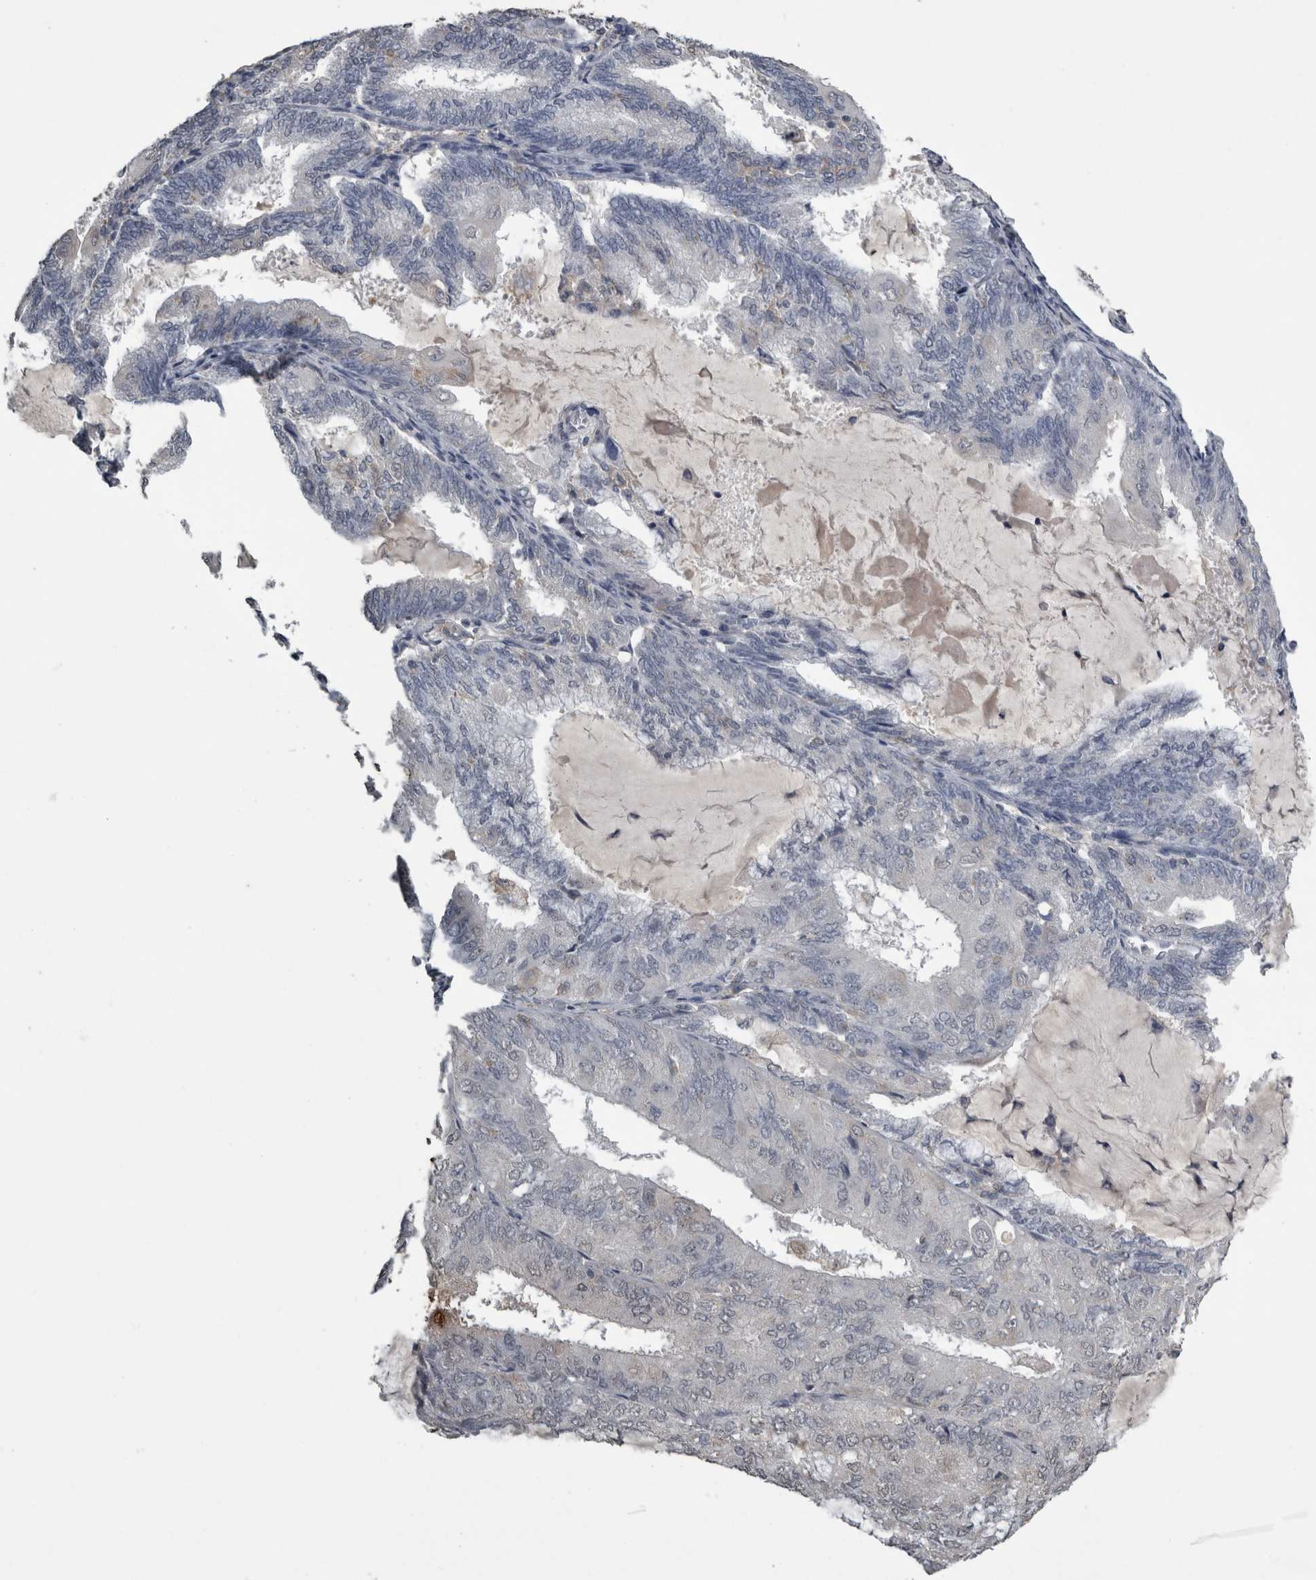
{"staining": {"intensity": "negative", "quantity": "none", "location": "none"}, "tissue": "endometrial cancer", "cell_type": "Tumor cells", "image_type": "cancer", "snomed": [{"axis": "morphology", "description": "Adenocarcinoma, NOS"}, {"axis": "topography", "description": "Endometrium"}], "caption": "High power microscopy photomicrograph of an IHC histopathology image of endometrial adenocarcinoma, revealing no significant expression in tumor cells.", "gene": "PIK3AP1", "patient": {"sex": "female", "age": 81}}